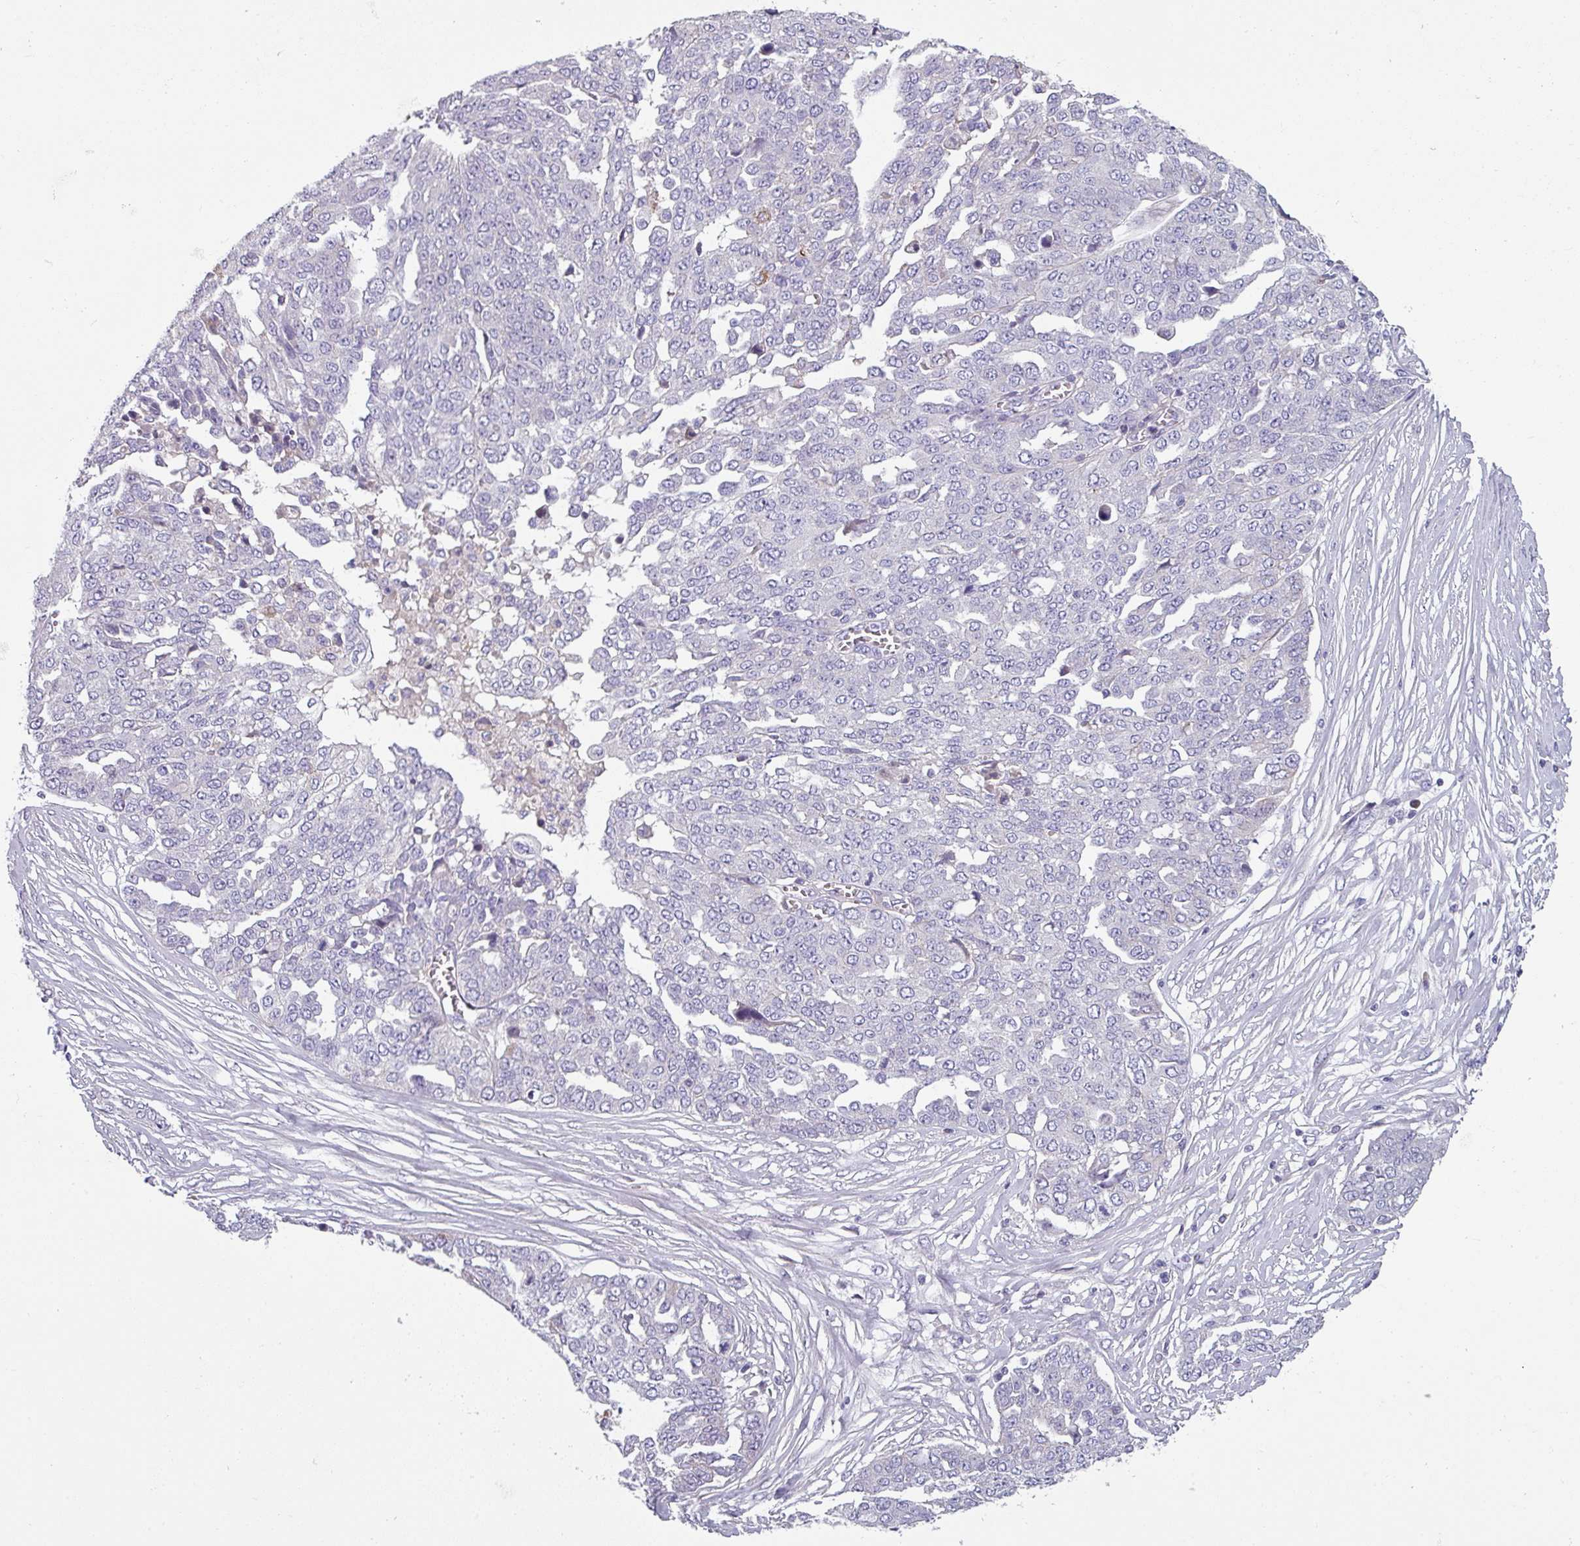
{"staining": {"intensity": "negative", "quantity": "none", "location": "none"}, "tissue": "ovarian cancer", "cell_type": "Tumor cells", "image_type": "cancer", "snomed": [{"axis": "morphology", "description": "Cystadenocarcinoma, serous, NOS"}, {"axis": "topography", "description": "Soft tissue"}, {"axis": "topography", "description": "Ovary"}], "caption": "A high-resolution image shows IHC staining of ovarian cancer (serous cystadenocarcinoma), which displays no significant positivity in tumor cells.", "gene": "TMEM132A", "patient": {"sex": "female", "age": 57}}